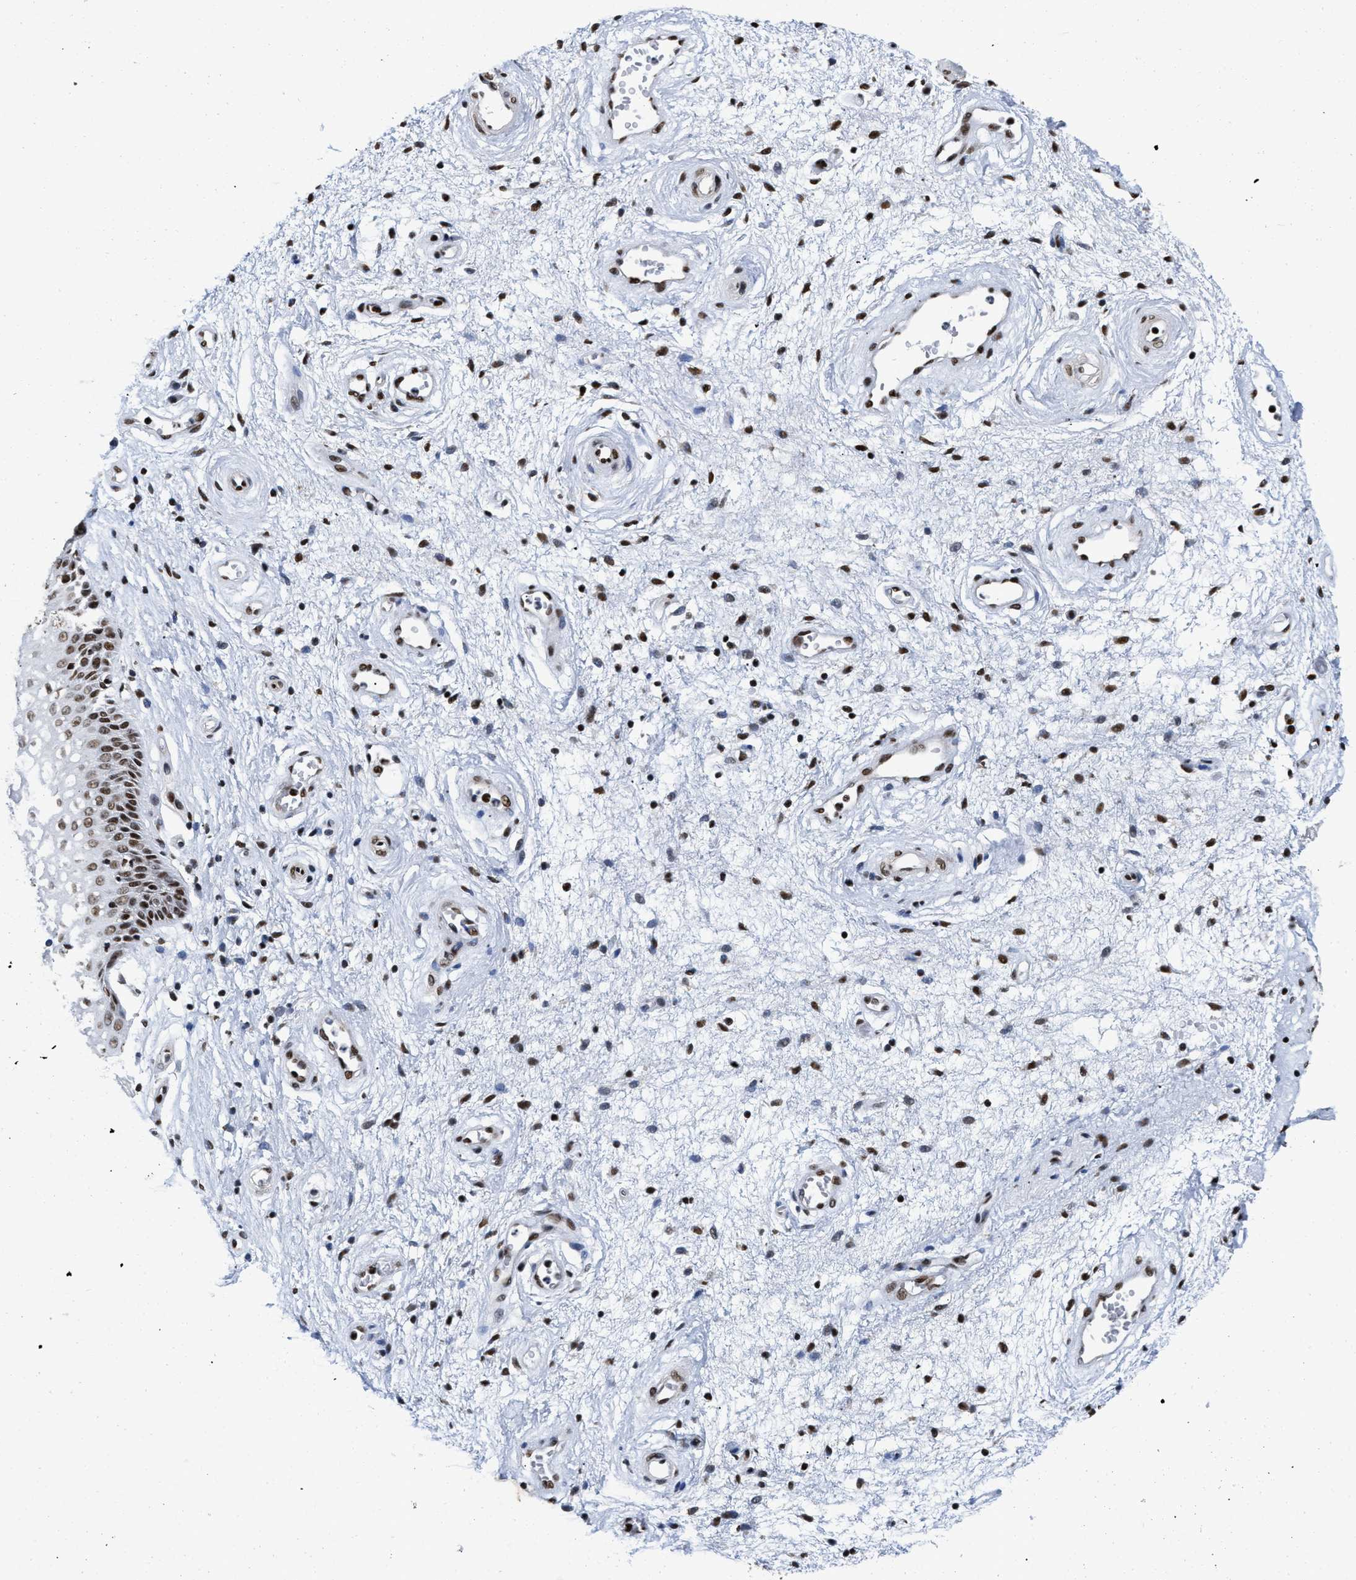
{"staining": {"intensity": "strong", "quantity": ">75%", "location": "nuclear"}, "tissue": "vagina", "cell_type": "Squamous epithelial cells", "image_type": "normal", "snomed": [{"axis": "morphology", "description": "Normal tissue, NOS"}, {"axis": "topography", "description": "Vagina"}], "caption": "Protein staining by IHC shows strong nuclear positivity in approximately >75% of squamous epithelial cells in unremarkable vagina.", "gene": "CREB1", "patient": {"sex": "female", "age": 34}}